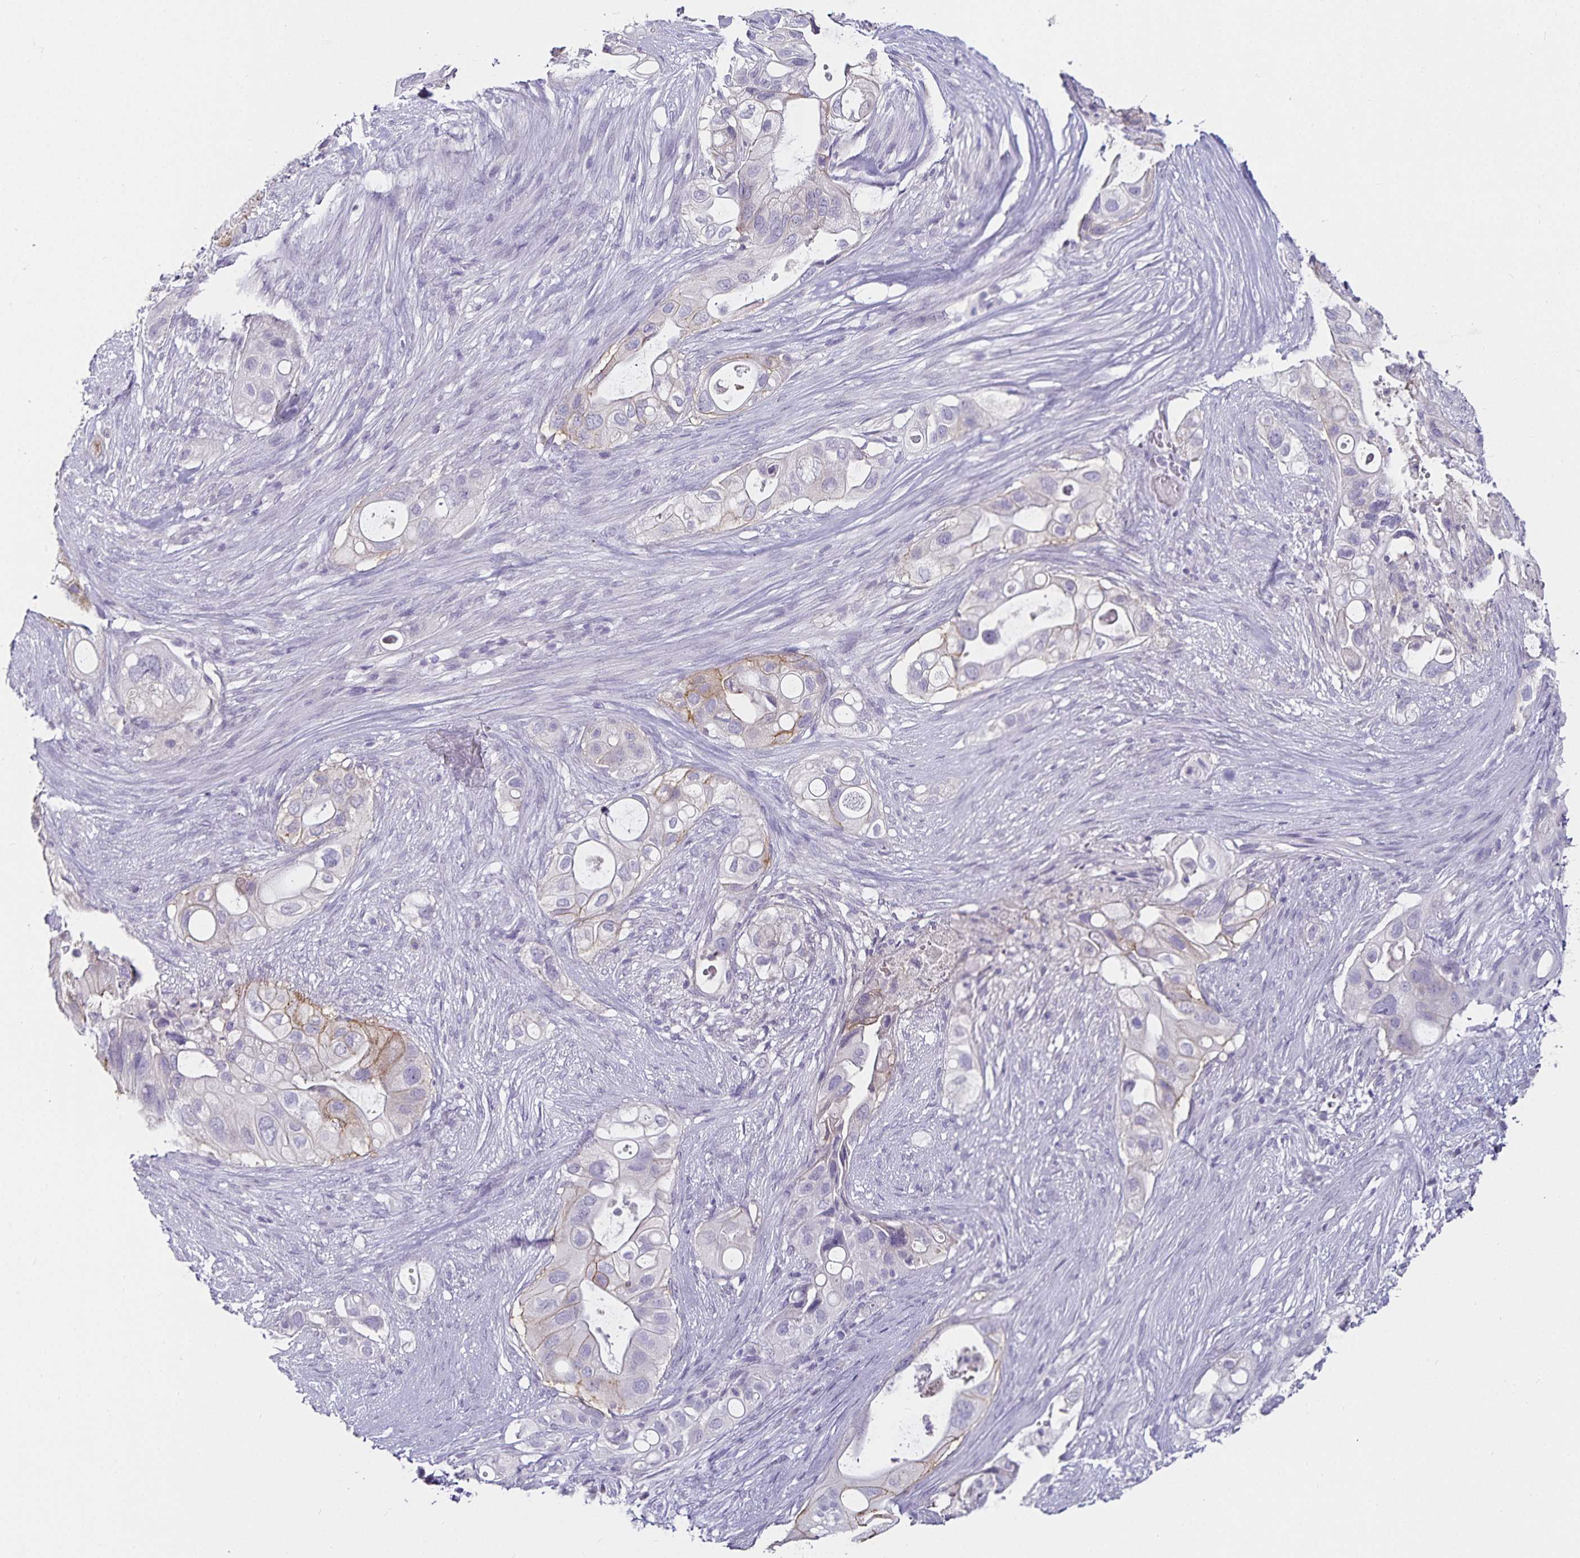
{"staining": {"intensity": "weak", "quantity": "<25%", "location": "cytoplasmic/membranous"}, "tissue": "pancreatic cancer", "cell_type": "Tumor cells", "image_type": "cancer", "snomed": [{"axis": "morphology", "description": "Adenocarcinoma, NOS"}, {"axis": "topography", "description": "Pancreas"}], "caption": "Tumor cells are negative for brown protein staining in pancreatic cancer (adenocarcinoma).", "gene": "CA12", "patient": {"sex": "female", "age": 72}}